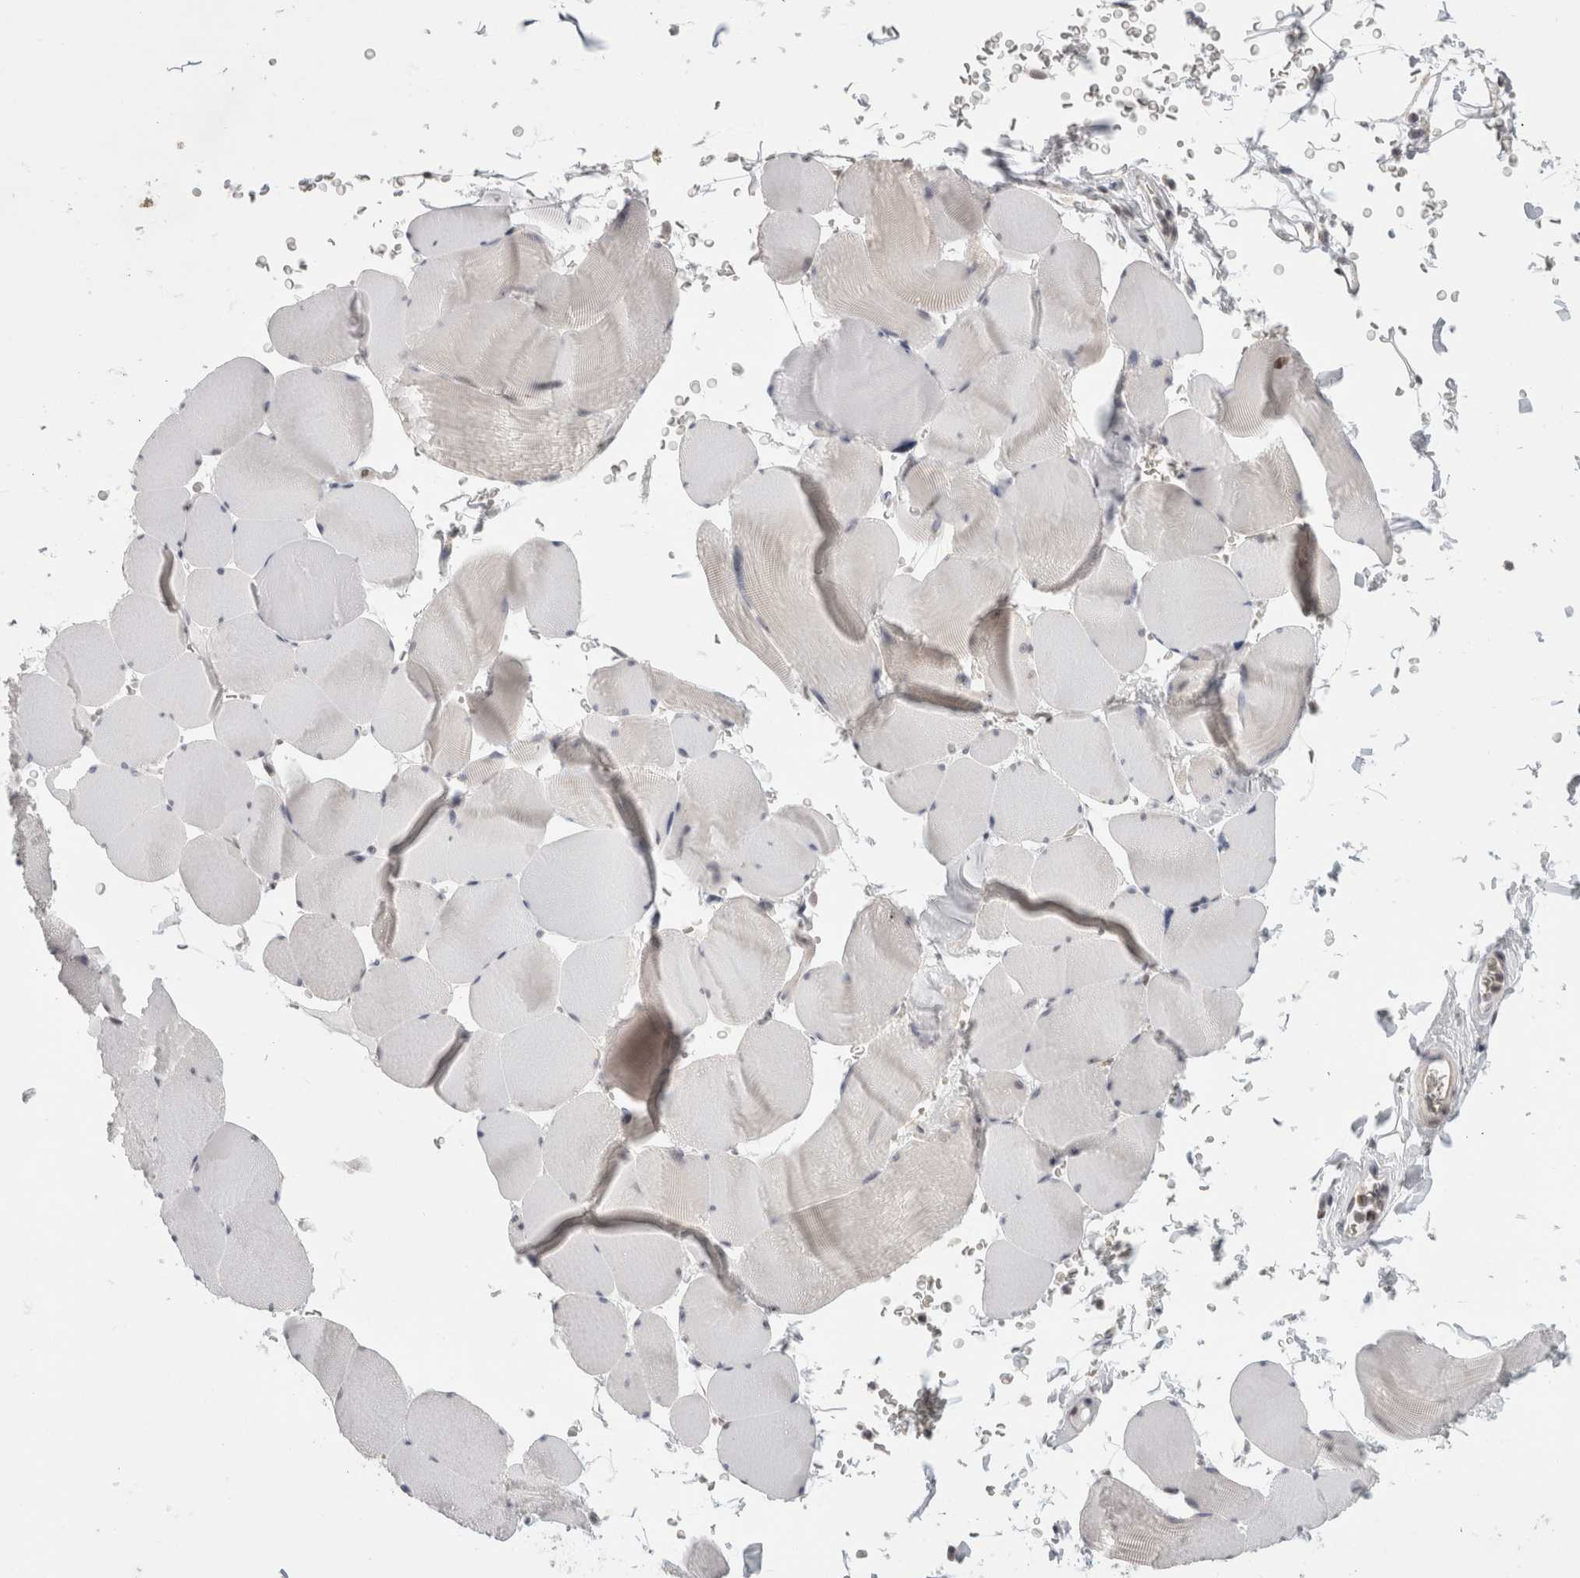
{"staining": {"intensity": "weak", "quantity": "25%-75%", "location": "nuclear"}, "tissue": "skeletal muscle", "cell_type": "Myocytes", "image_type": "normal", "snomed": [{"axis": "morphology", "description": "Normal tissue, NOS"}, {"axis": "topography", "description": "Skeletal muscle"}], "caption": "Protein analysis of benign skeletal muscle shows weak nuclear staining in about 25%-75% of myocytes. (DAB (3,3'-diaminobenzidine) = brown stain, brightfield microscopy at high magnification).", "gene": "SENP6", "patient": {"sex": "male", "age": 62}}